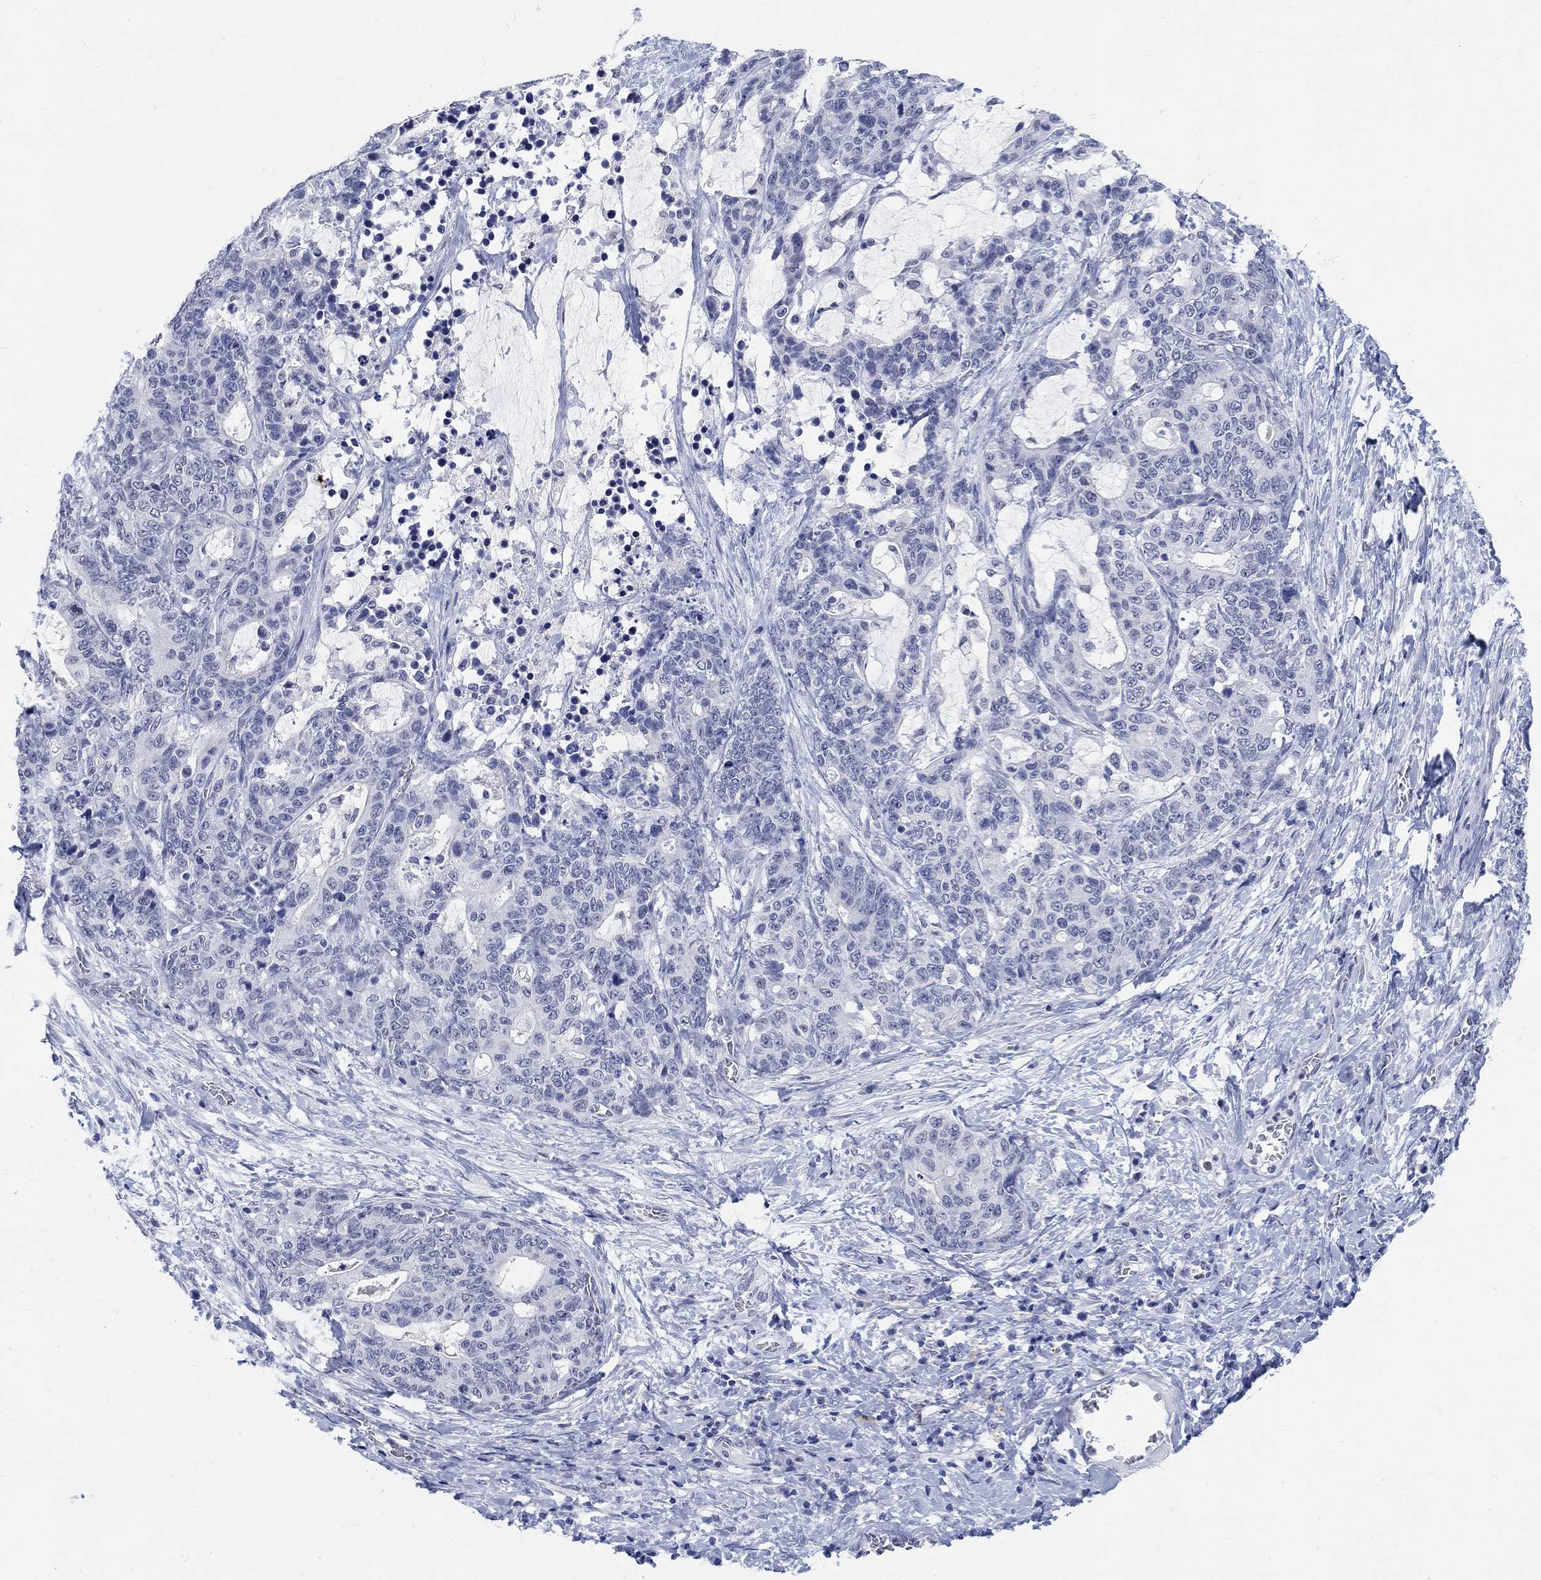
{"staining": {"intensity": "negative", "quantity": "none", "location": "none"}, "tissue": "stomach cancer", "cell_type": "Tumor cells", "image_type": "cancer", "snomed": [{"axis": "morphology", "description": "Normal tissue, NOS"}, {"axis": "morphology", "description": "Adenocarcinoma, NOS"}, {"axis": "topography", "description": "Stomach"}], "caption": "Immunohistochemical staining of human stomach adenocarcinoma demonstrates no significant staining in tumor cells.", "gene": "ANKS1B", "patient": {"sex": "female", "age": 64}}